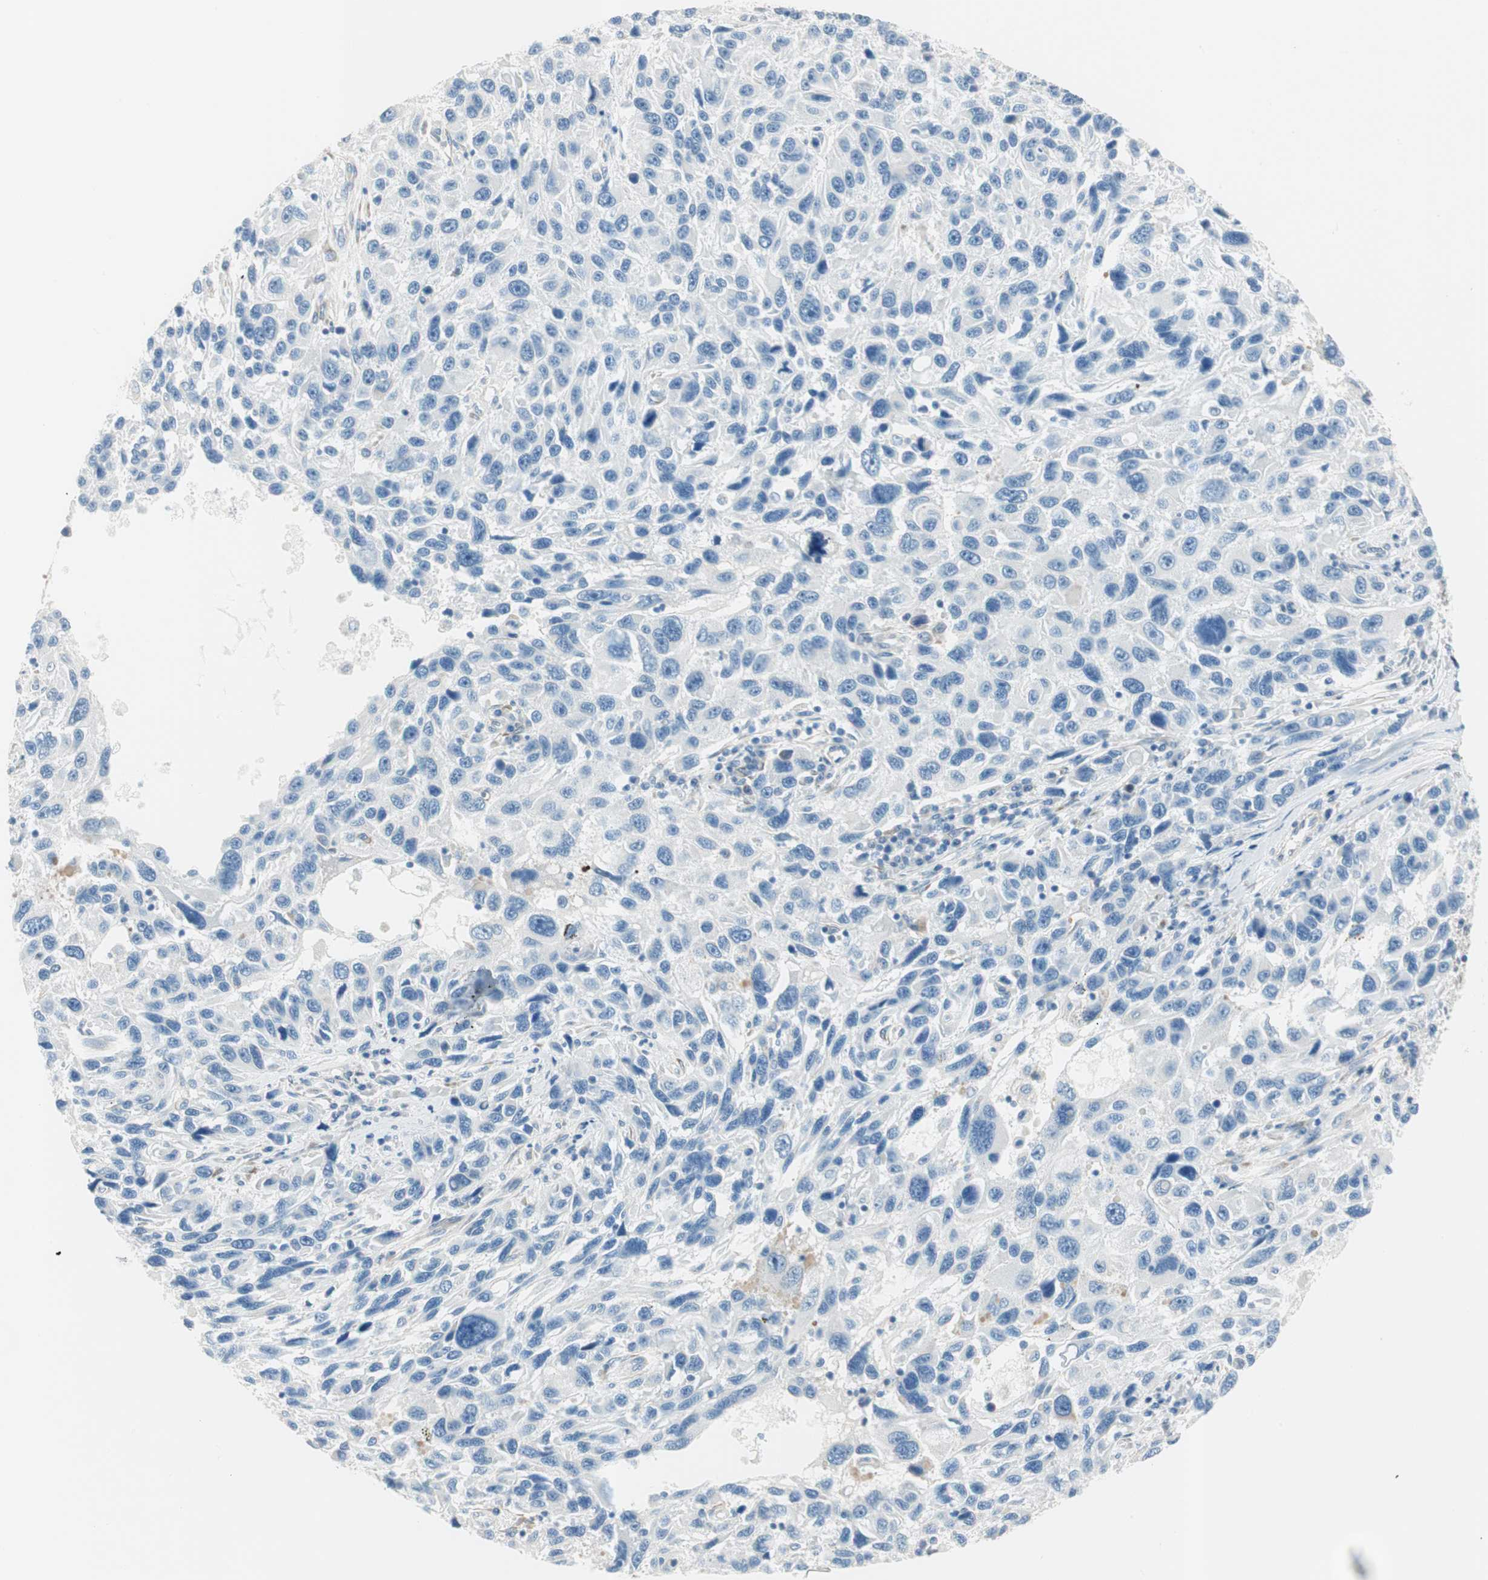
{"staining": {"intensity": "negative", "quantity": "none", "location": "none"}, "tissue": "melanoma", "cell_type": "Tumor cells", "image_type": "cancer", "snomed": [{"axis": "morphology", "description": "Malignant melanoma, NOS"}, {"axis": "topography", "description": "Skin"}], "caption": "Tumor cells show no significant protein expression in melanoma.", "gene": "CDK3", "patient": {"sex": "male", "age": 53}}